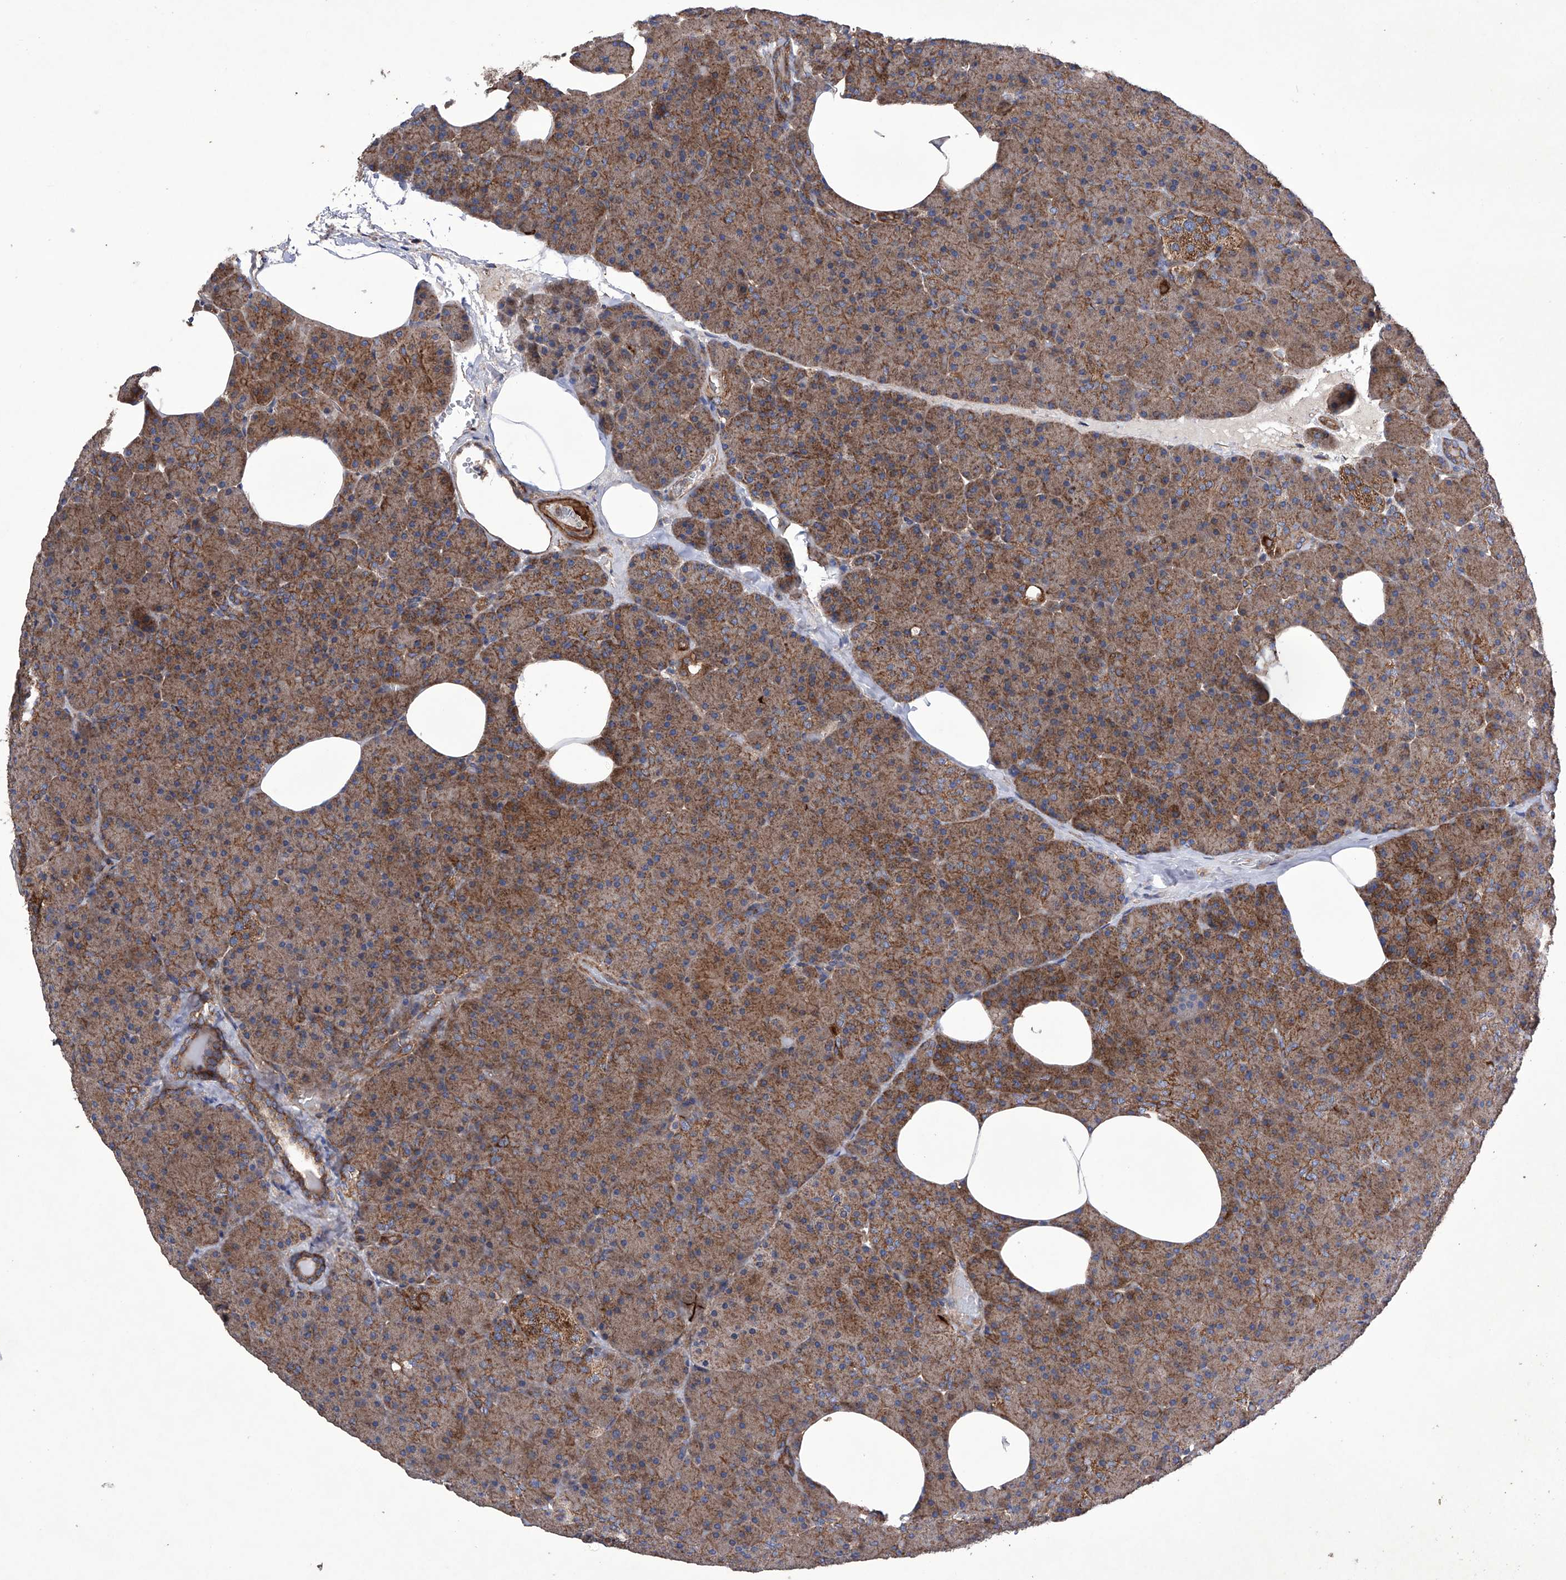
{"staining": {"intensity": "moderate", "quantity": ">75%", "location": "cytoplasmic/membranous"}, "tissue": "pancreas", "cell_type": "Exocrine glandular cells", "image_type": "normal", "snomed": [{"axis": "morphology", "description": "Normal tissue, NOS"}, {"axis": "morphology", "description": "Carcinoid, malignant, NOS"}, {"axis": "topography", "description": "Pancreas"}], "caption": "Protein expression analysis of unremarkable pancreas reveals moderate cytoplasmic/membranous expression in about >75% of exocrine glandular cells. (brown staining indicates protein expression, while blue staining denotes nuclei).", "gene": "EFCAB2", "patient": {"sex": "female", "age": 35}}